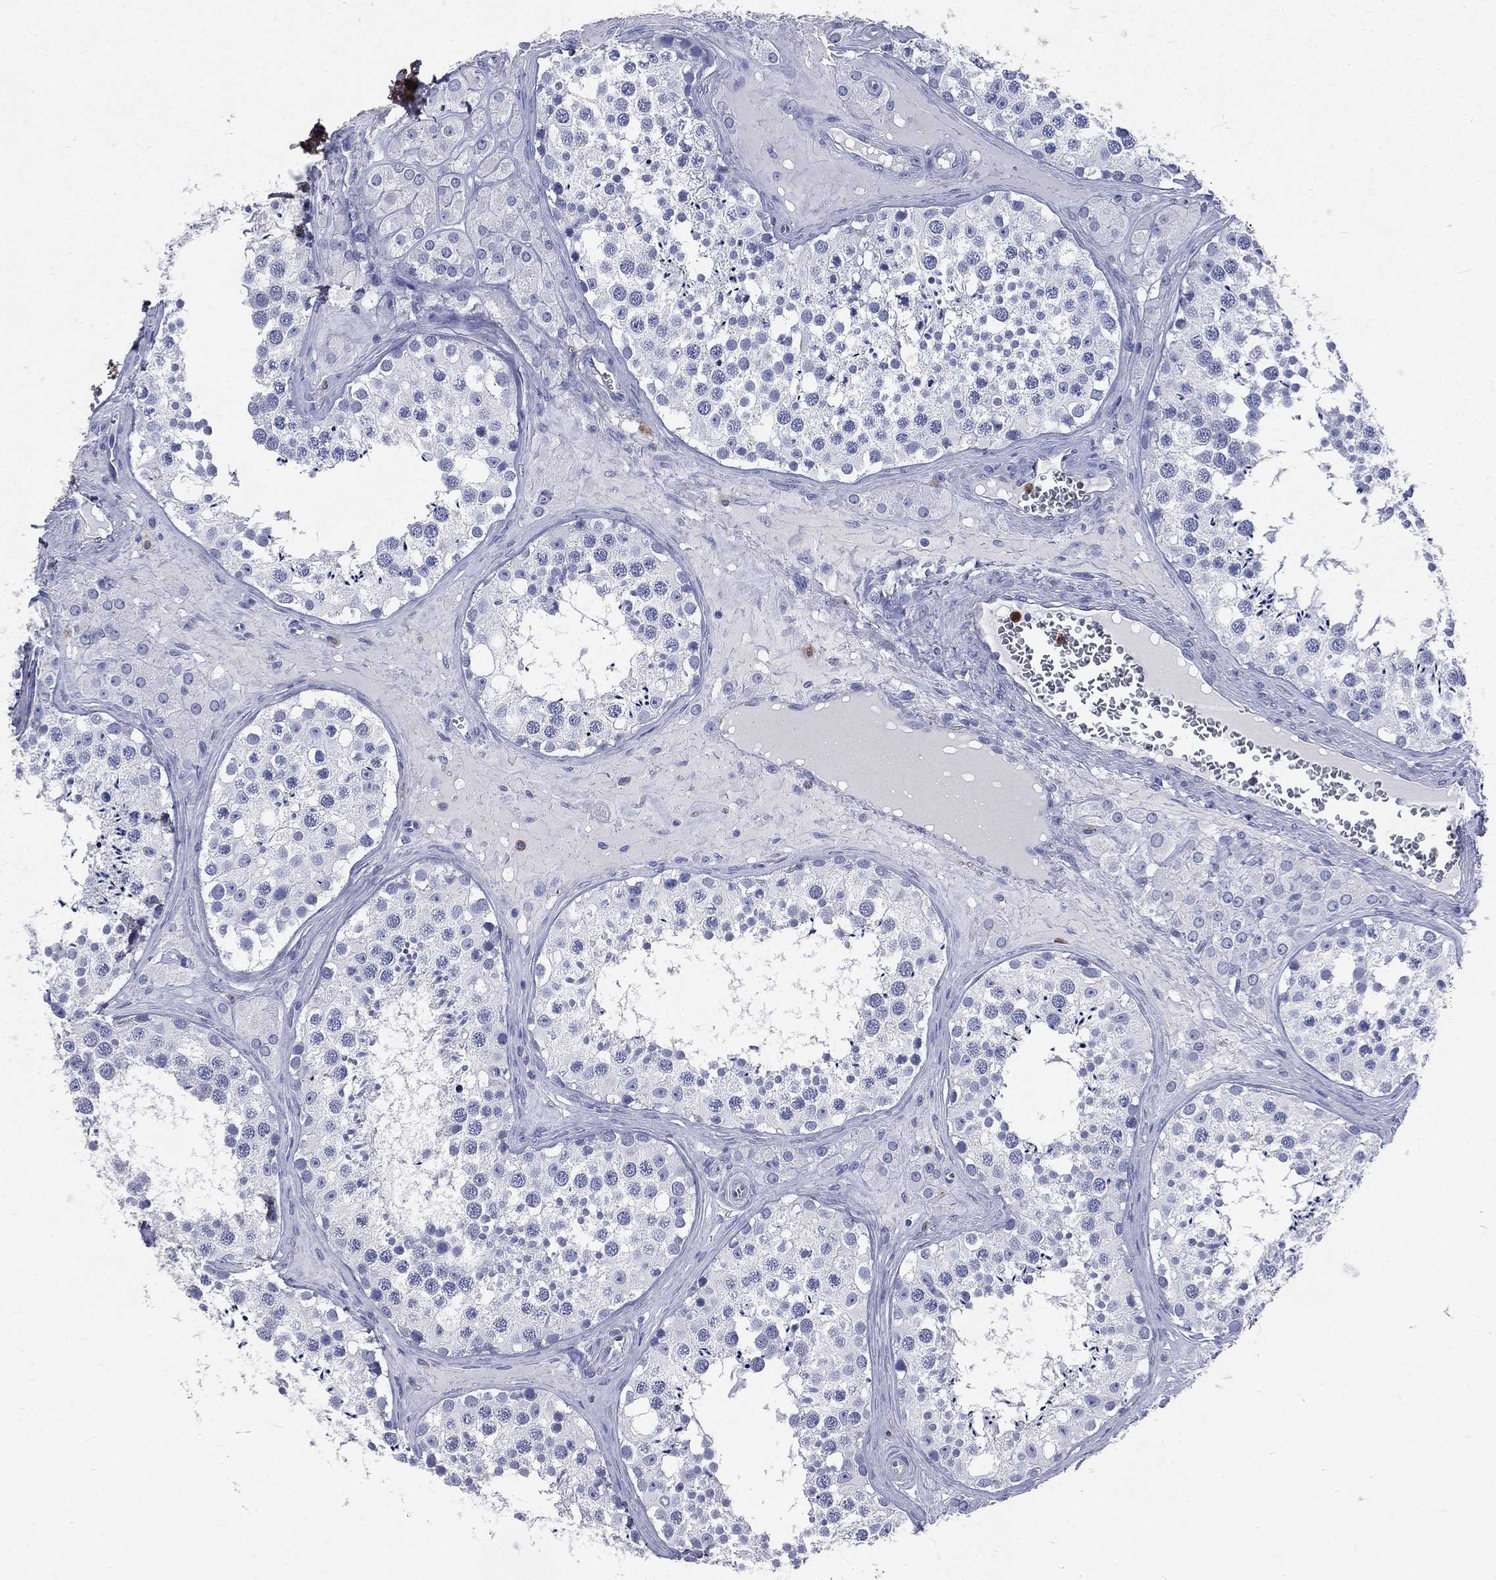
{"staining": {"intensity": "negative", "quantity": "none", "location": "none"}, "tissue": "testis", "cell_type": "Cells in seminiferous ducts", "image_type": "normal", "snomed": [{"axis": "morphology", "description": "Normal tissue, NOS"}, {"axis": "topography", "description": "Testis"}], "caption": "Testis stained for a protein using immunohistochemistry (IHC) reveals no positivity cells in seminiferous ducts.", "gene": "BASP1", "patient": {"sex": "male", "age": 31}}